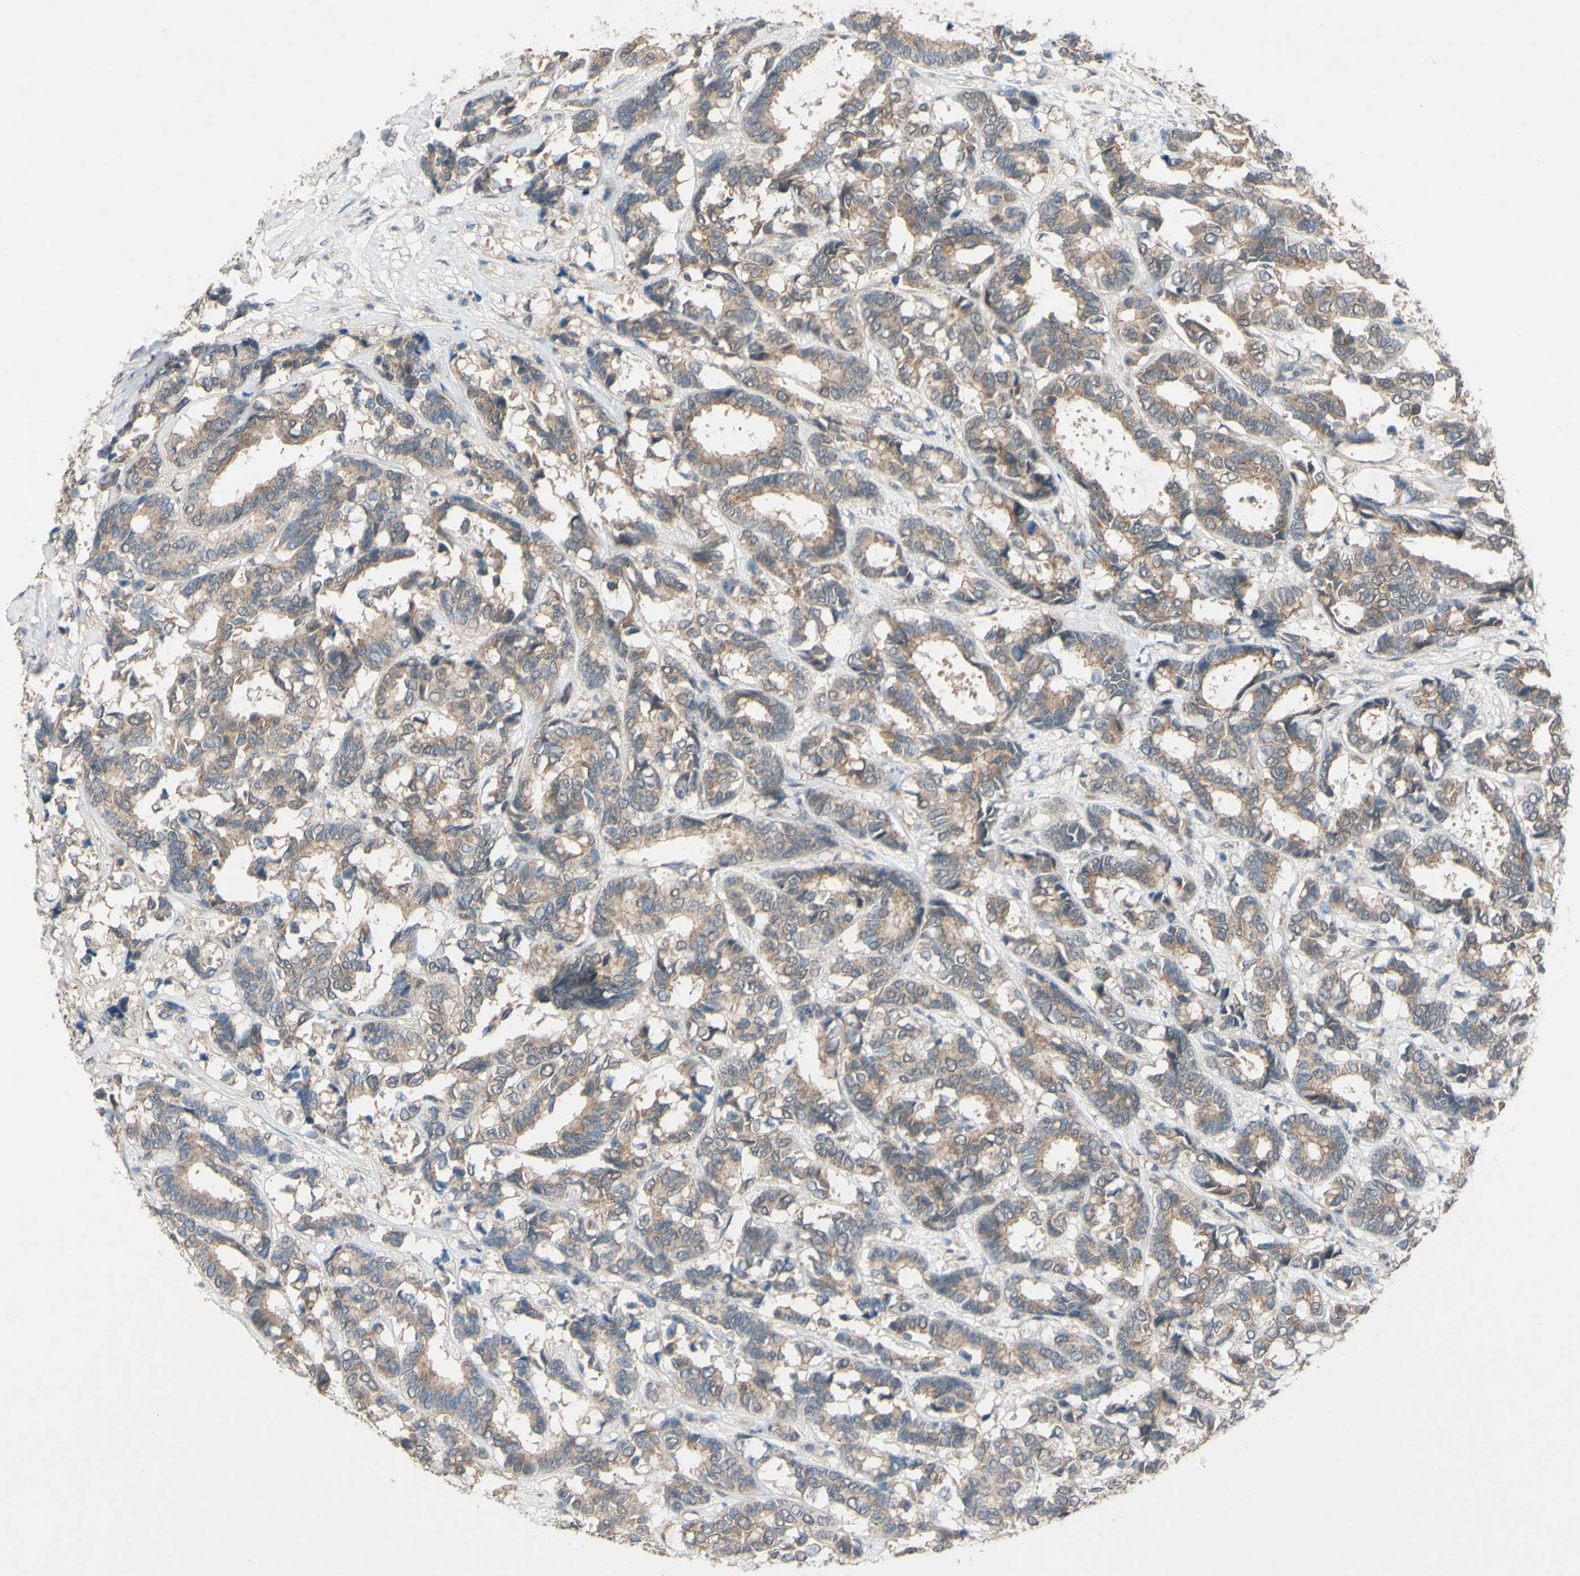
{"staining": {"intensity": "moderate", "quantity": ">75%", "location": "cytoplasmic/membranous"}, "tissue": "breast cancer", "cell_type": "Tumor cells", "image_type": "cancer", "snomed": [{"axis": "morphology", "description": "Duct carcinoma"}, {"axis": "topography", "description": "Breast"}], "caption": "A micrograph showing moderate cytoplasmic/membranous staining in approximately >75% of tumor cells in breast cancer (intraductal carcinoma), as visualized by brown immunohistochemical staining.", "gene": "CDCP1", "patient": {"sex": "female", "age": 87}}